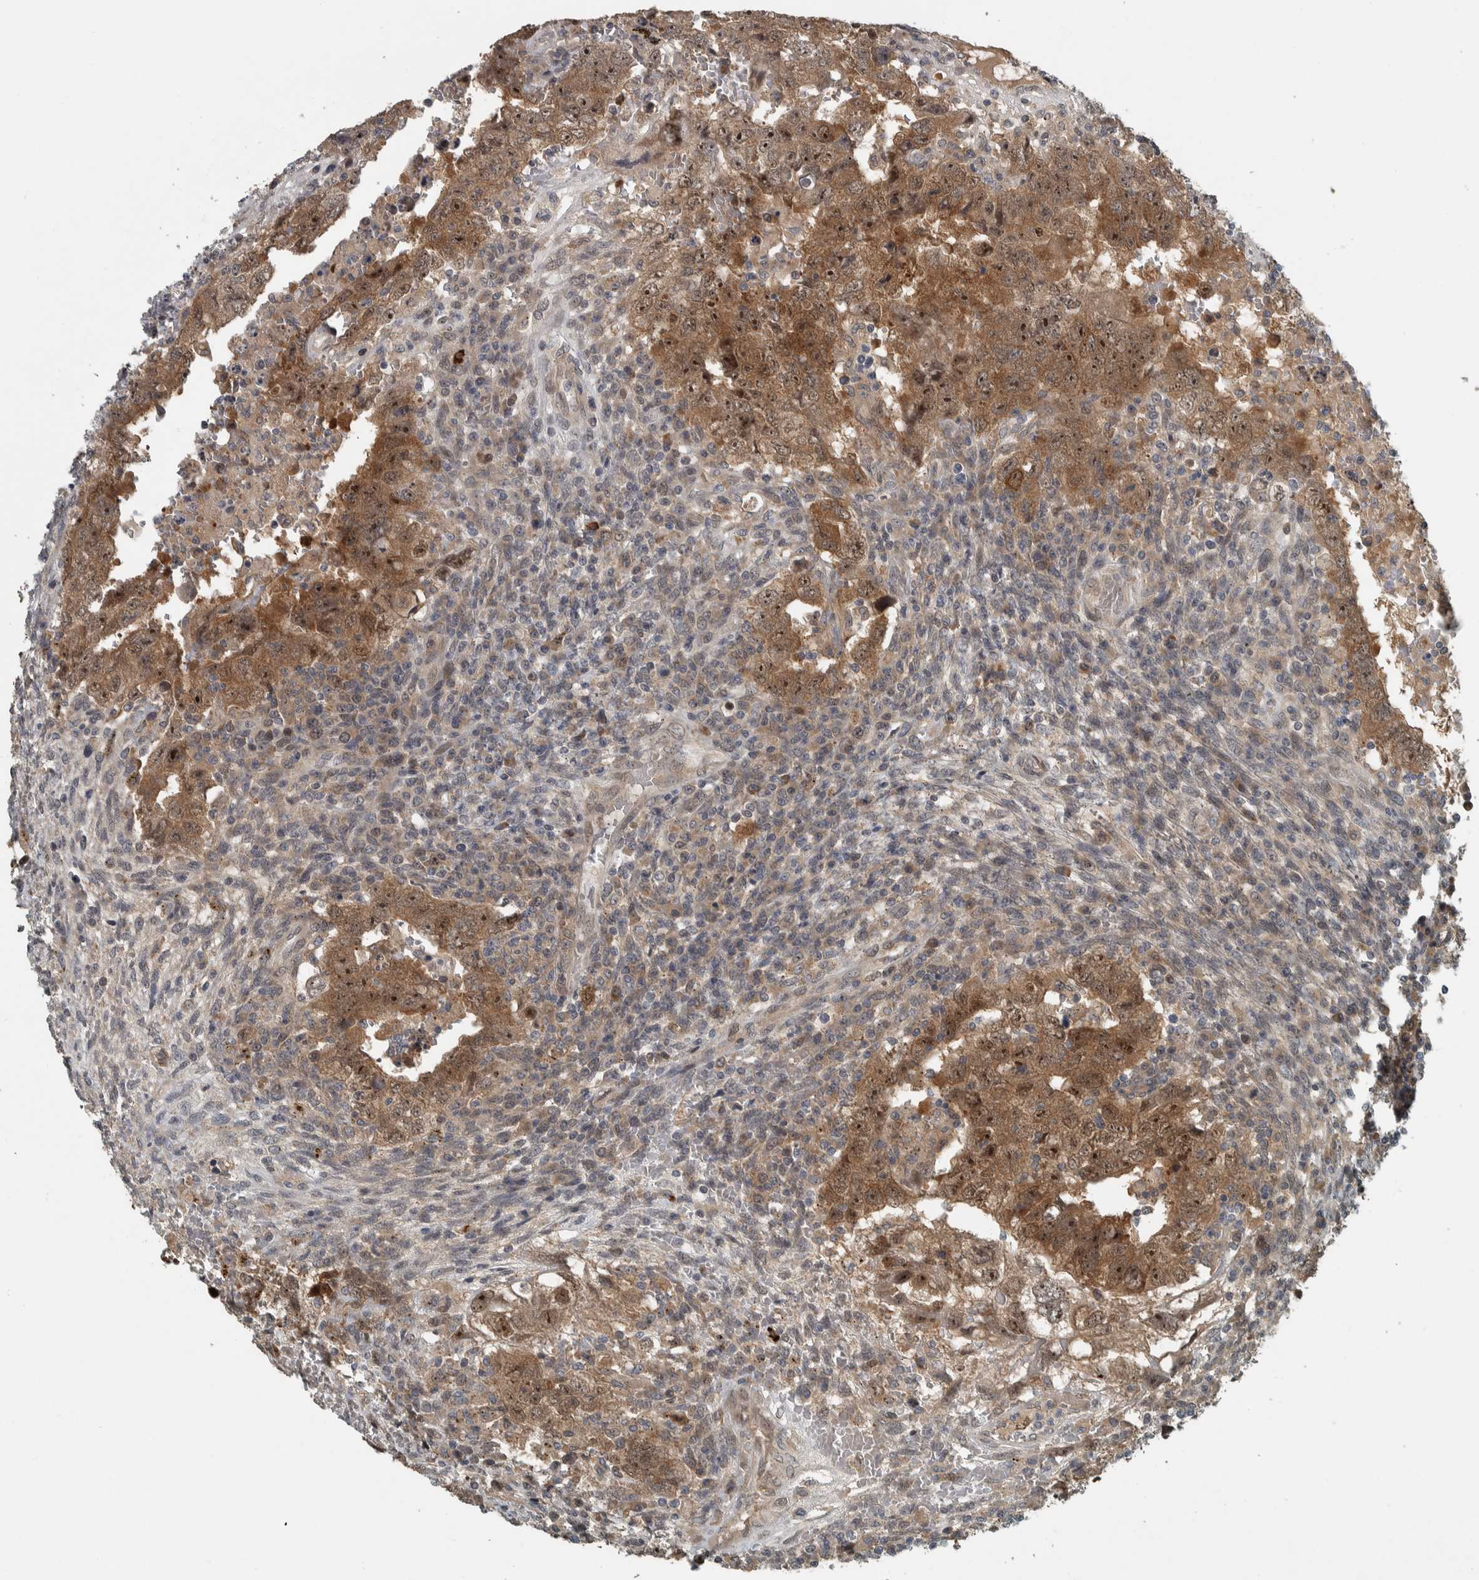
{"staining": {"intensity": "moderate", "quantity": ">75%", "location": "cytoplasmic/membranous,nuclear"}, "tissue": "testis cancer", "cell_type": "Tumor cells", "image_type": "cancer", "snomed": [{"axis": "morphology", "description": "Carcinoma, Embryonal, NOS"}, {"axis": "topography", "description": "Testis"}], "caption": "High-power microscopy captured an immunohistochemistry image of testis cancer (embryonal carcinoma), revealing moderate cytoplasmic/membranous and nuclear staining in approximately >75% of tumor cells. The staining was performed using DAB, with brown indicating positive protein expression. Nuclei are stained blue with hematoxylin.", "gene": "XPO5", "patient": {"sex": "male", "age": 26}}